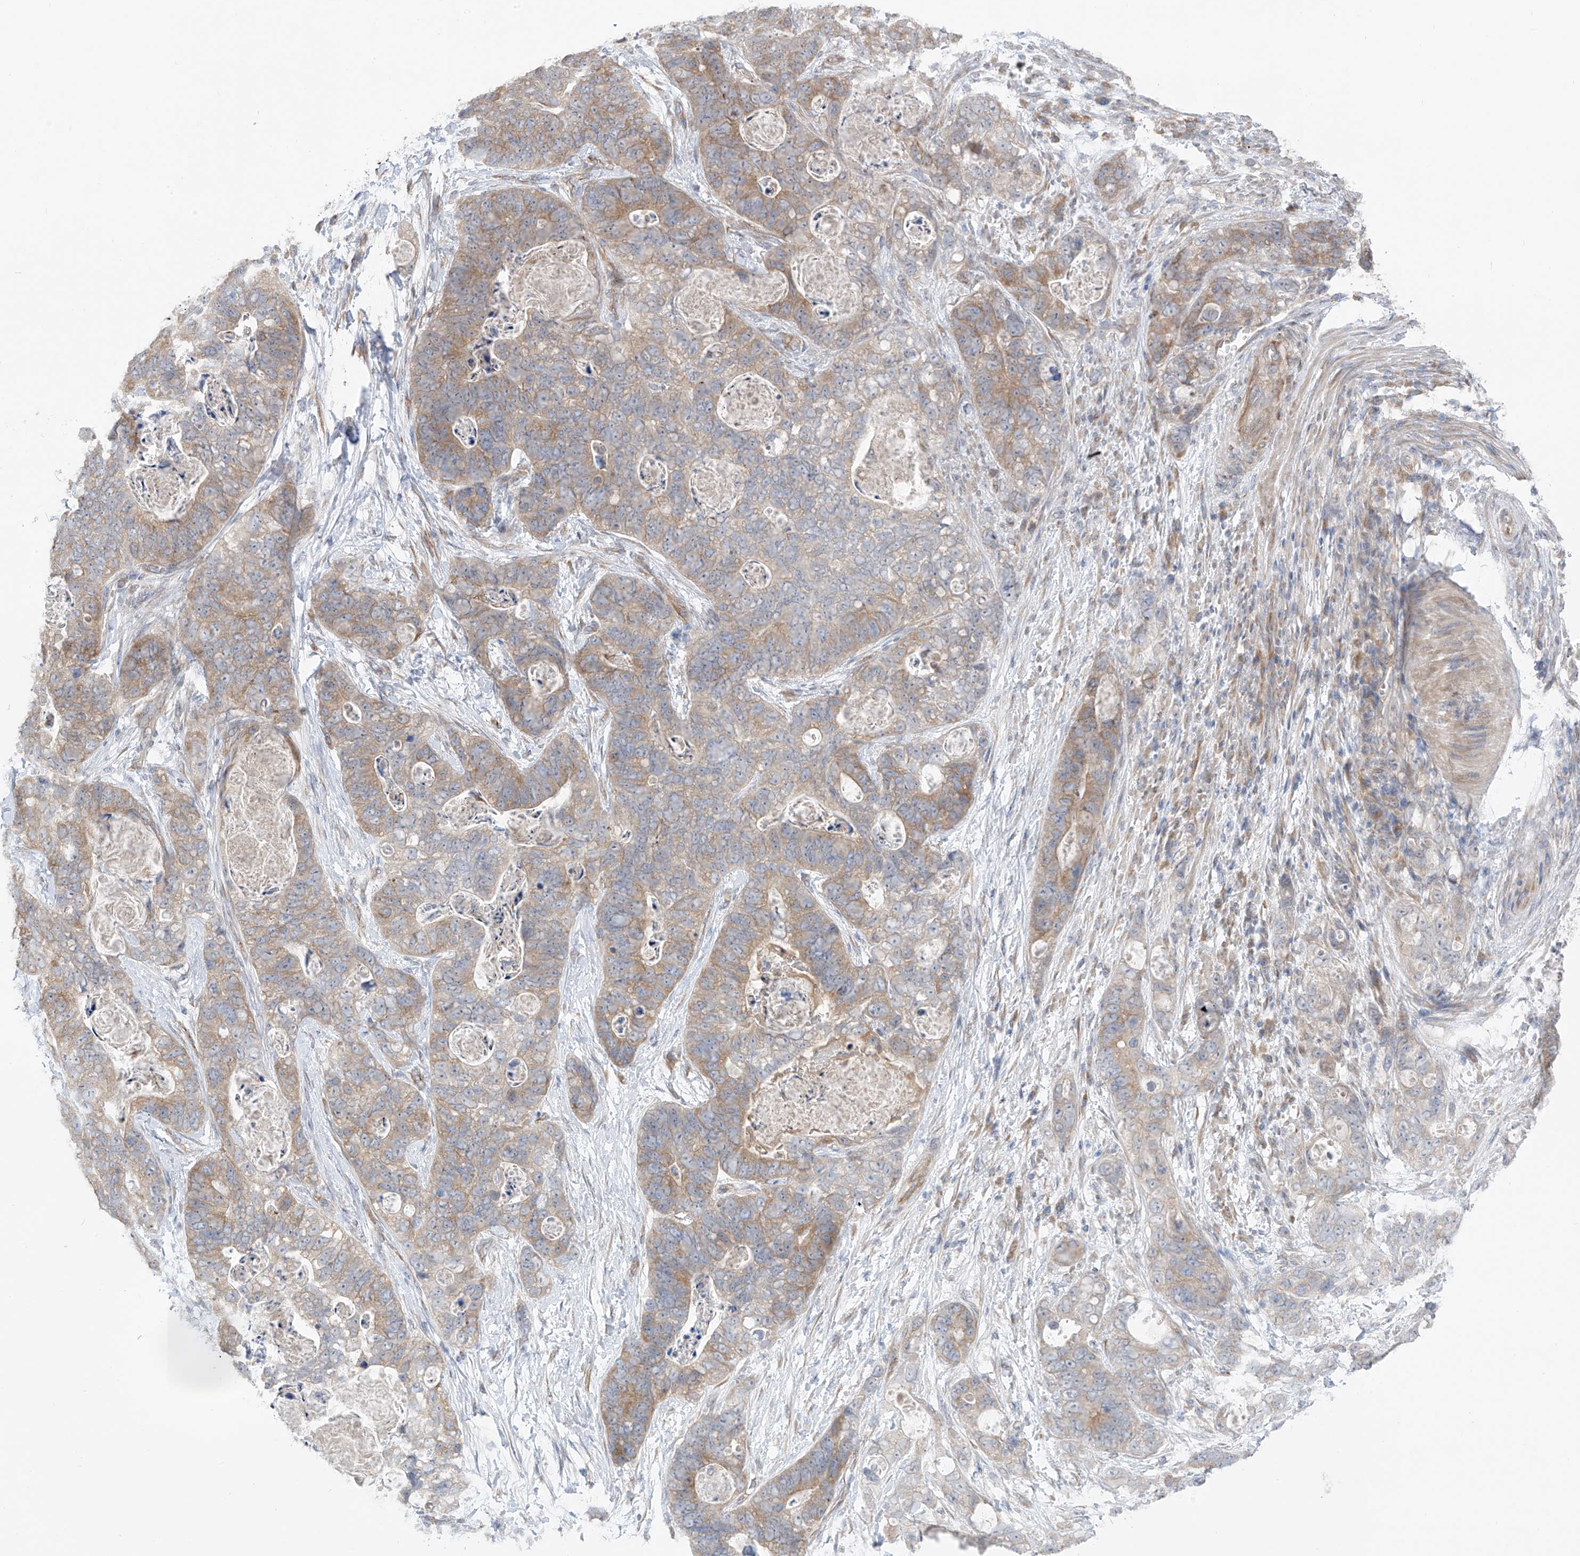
{"staining": {"intensity": "moderate", "quantity": ">75%", "location": "cytoplasmic/membranous"}, "tissue": "stomach cancer", "cell_type": "Tumor cells", "image_type": "cancer", "snomed": [{"axis": "morphology", "description": "Adenocarcinoma, NOS"}, {"axis": "topography", "description": "Stomach"}], "caption": "Approximately >75% of tumor cells in human adenocarcinoma (stomach) show moderate cytoplasmic/membranous protein positivity as visualized by brown immunohistochemical staining.", "gene": "NALCN", "patient": {"sex": "female", "age": 89}}